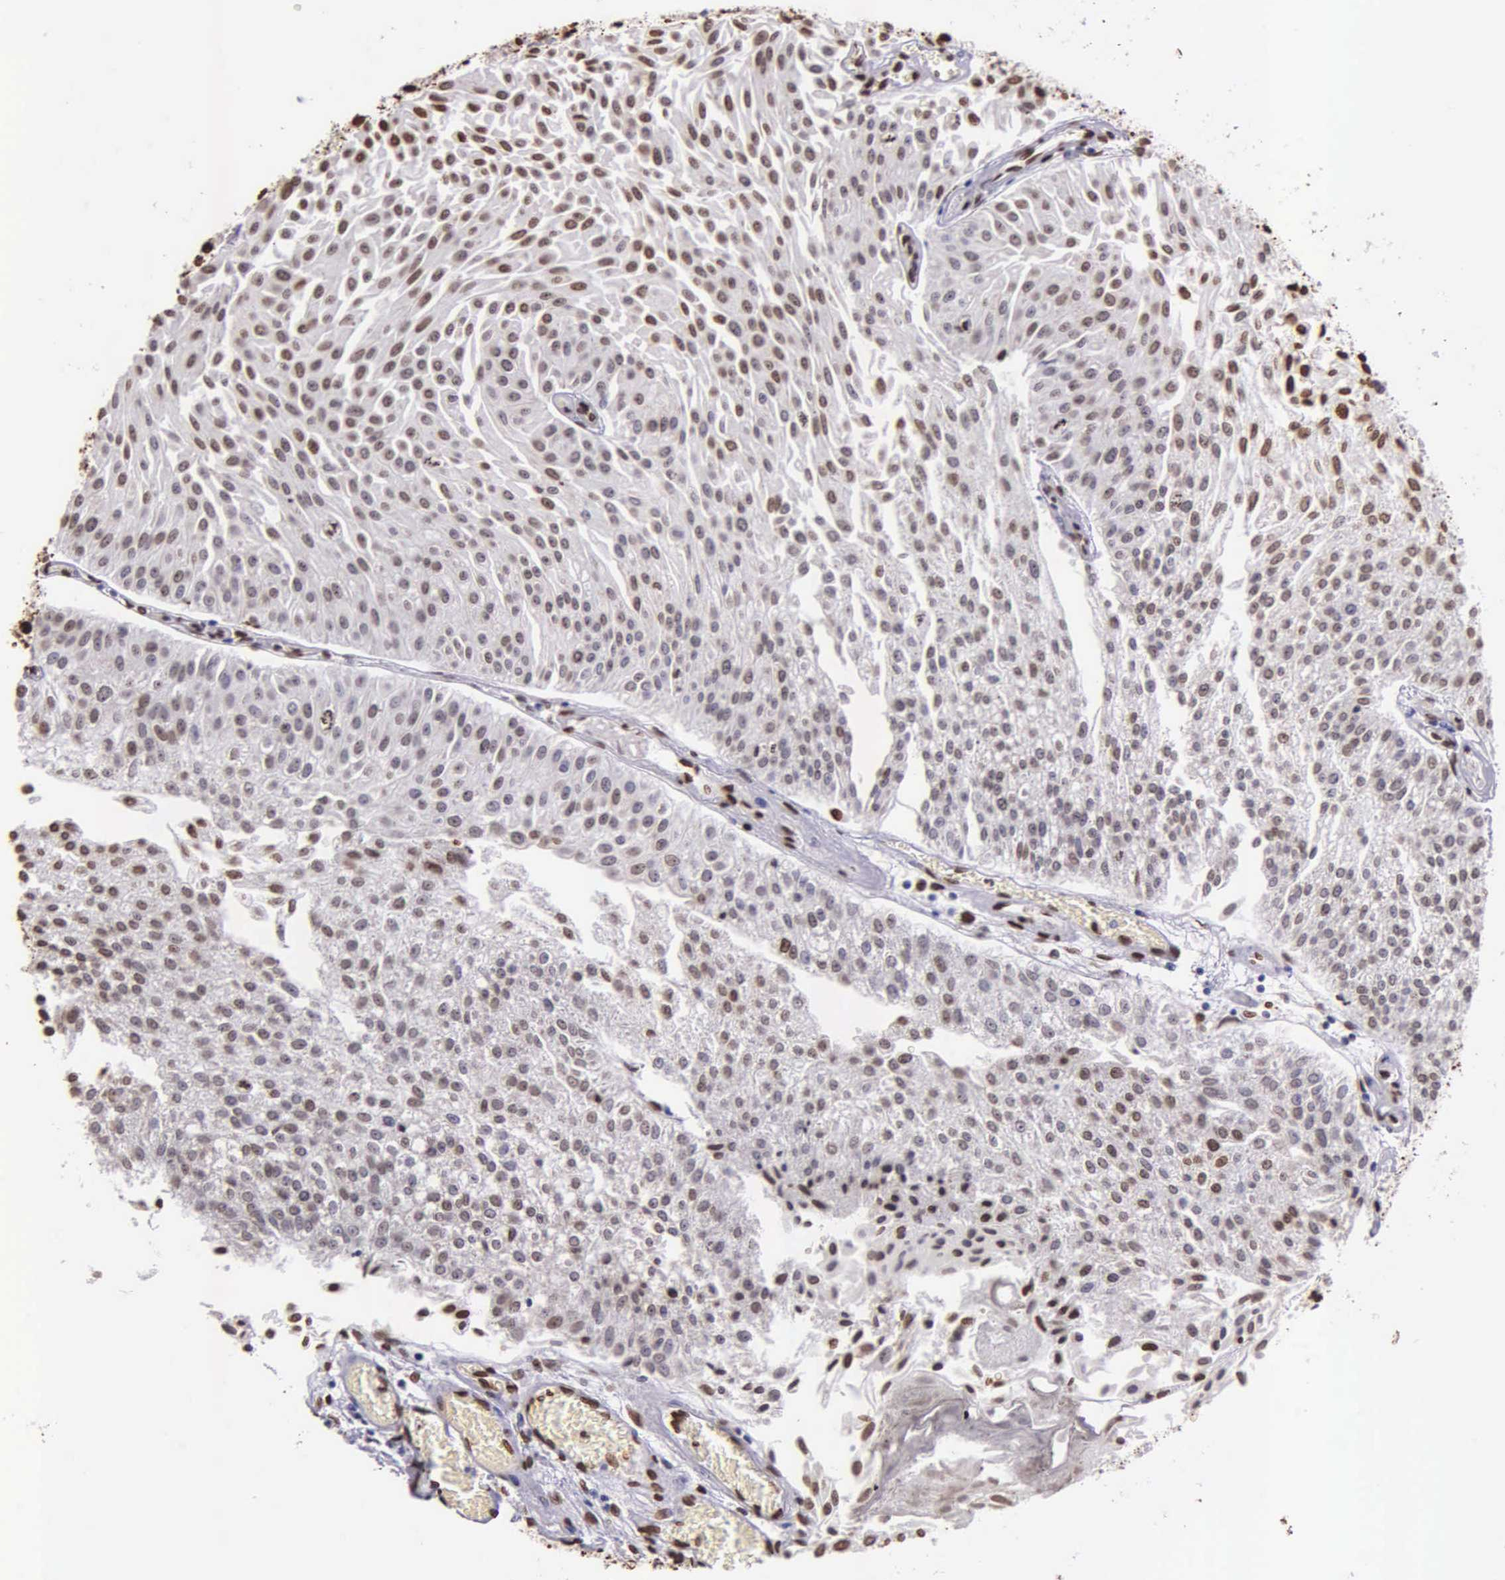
{"staining": {"intensity": "weak", "quantity": ">75%", "location": "nuclear"}, "tissue": "urothelial cancer", "cell_type": "Tumor cells", "image_type": "cancer", "snomed": [{"axis": "morphology", "description": "Urothelial carcinoma, Low grade"}, {"axis": "topography", "description": "Urinary bladder"}], "caption": "Protein staining of urothelial cancer tissue shows weak nuclear positivity in approximately >75% of tumor cells.", "gene": "H1-0", "patient": {"sex": "male", "age": 86}}